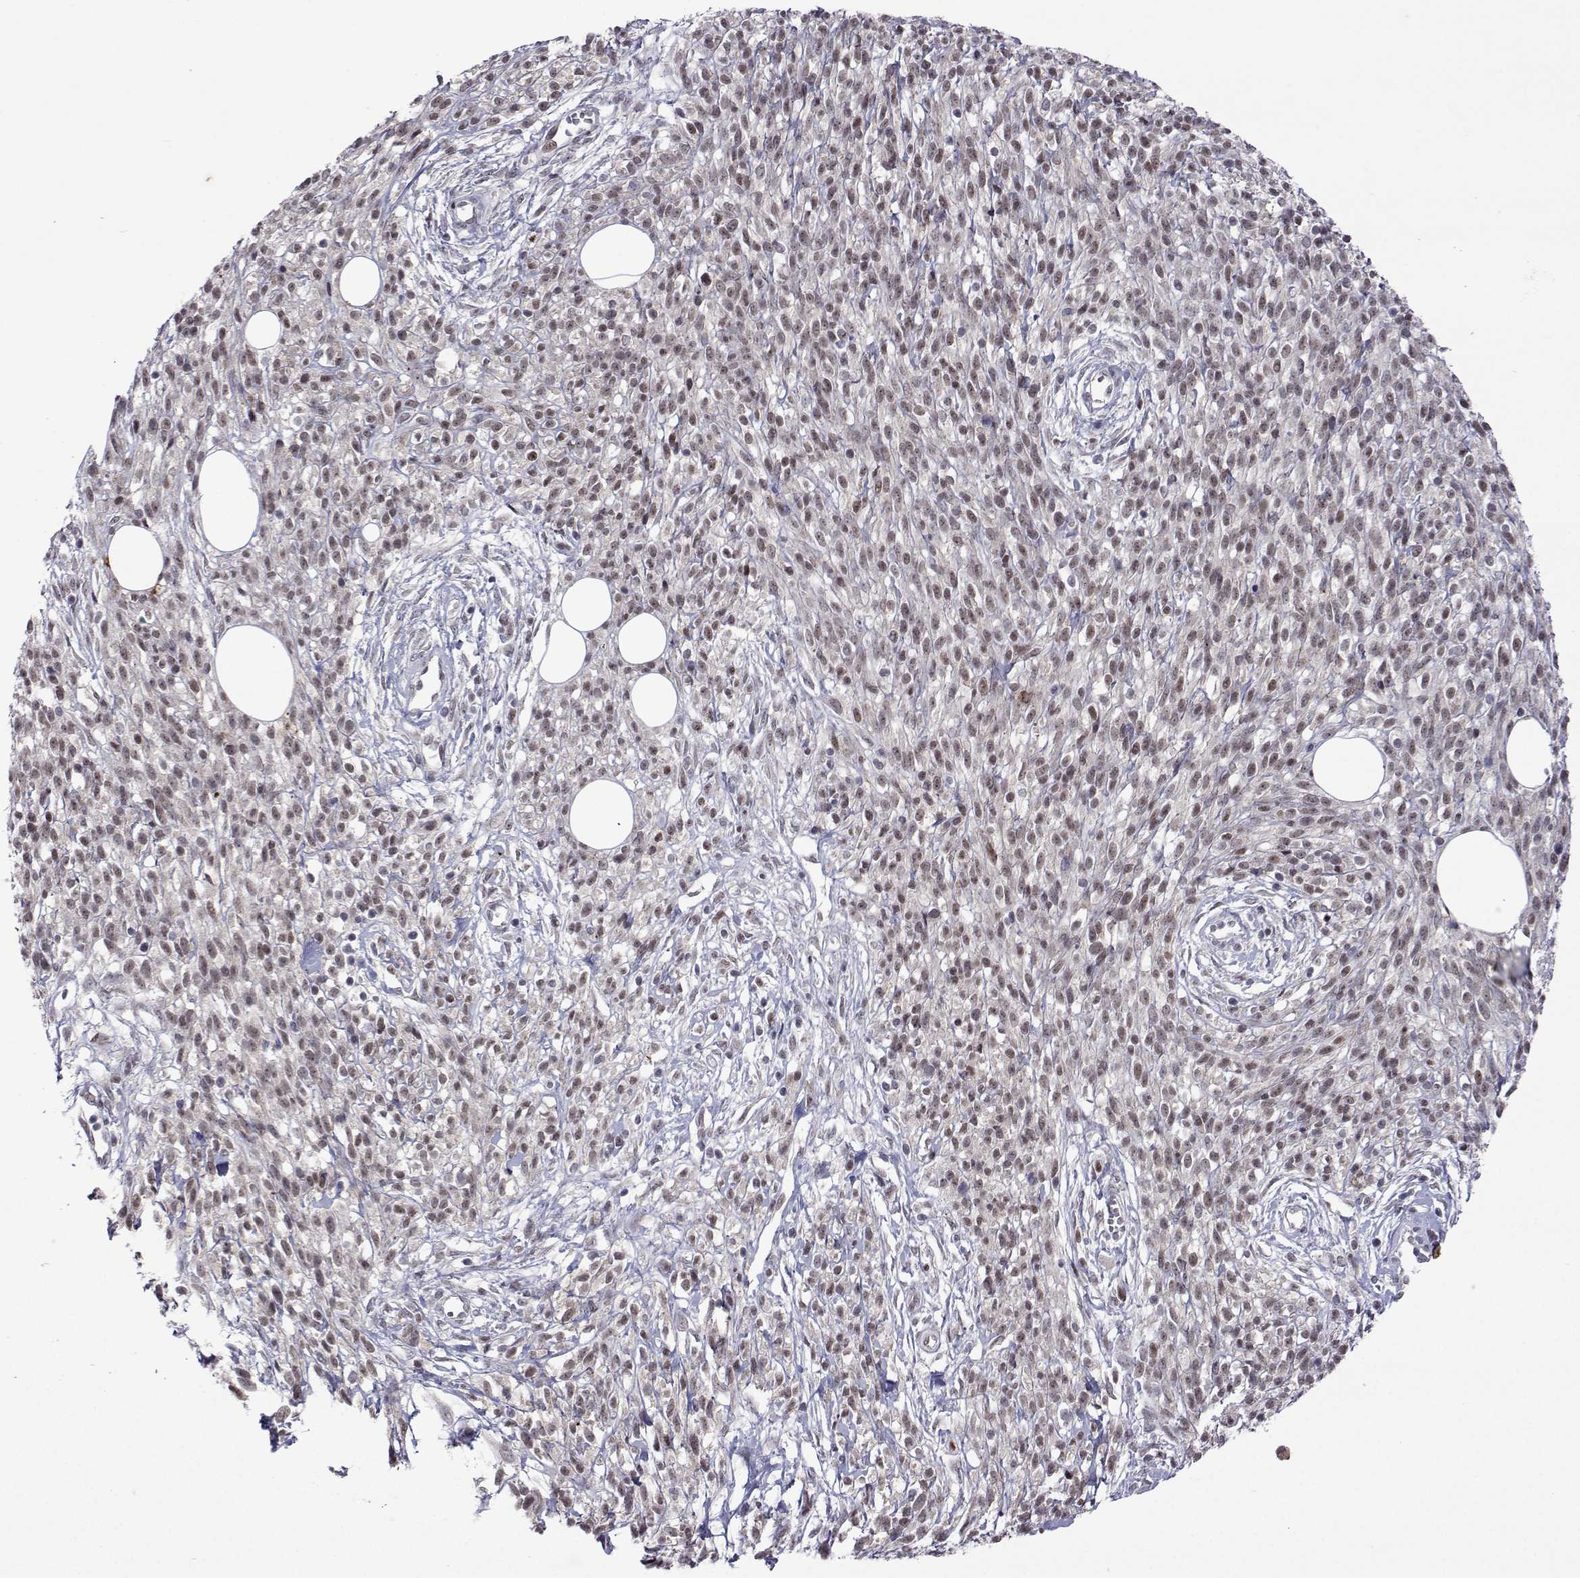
{"staining": {"intensity": "weak", "quantity": ">75%", "location": "nuclear"}, "tissue": "melanoma", "cell_type": "Tumor cells", "image_type": "cancer", "snomed": [{"axis": "morphology", "description": "Malignant melanoma, NOS"}, {"axis": "topography", "description": "Skin"}, {"axis": "topography", "description": "Skin of trunk"}], "caption": "IHC of human melanoma demonstrates low levels of weak nuclear positivity in approximately >75% of tumor cells.", "gene": "EFCAB3", "patient": {"sex": "male", "age": 74}}